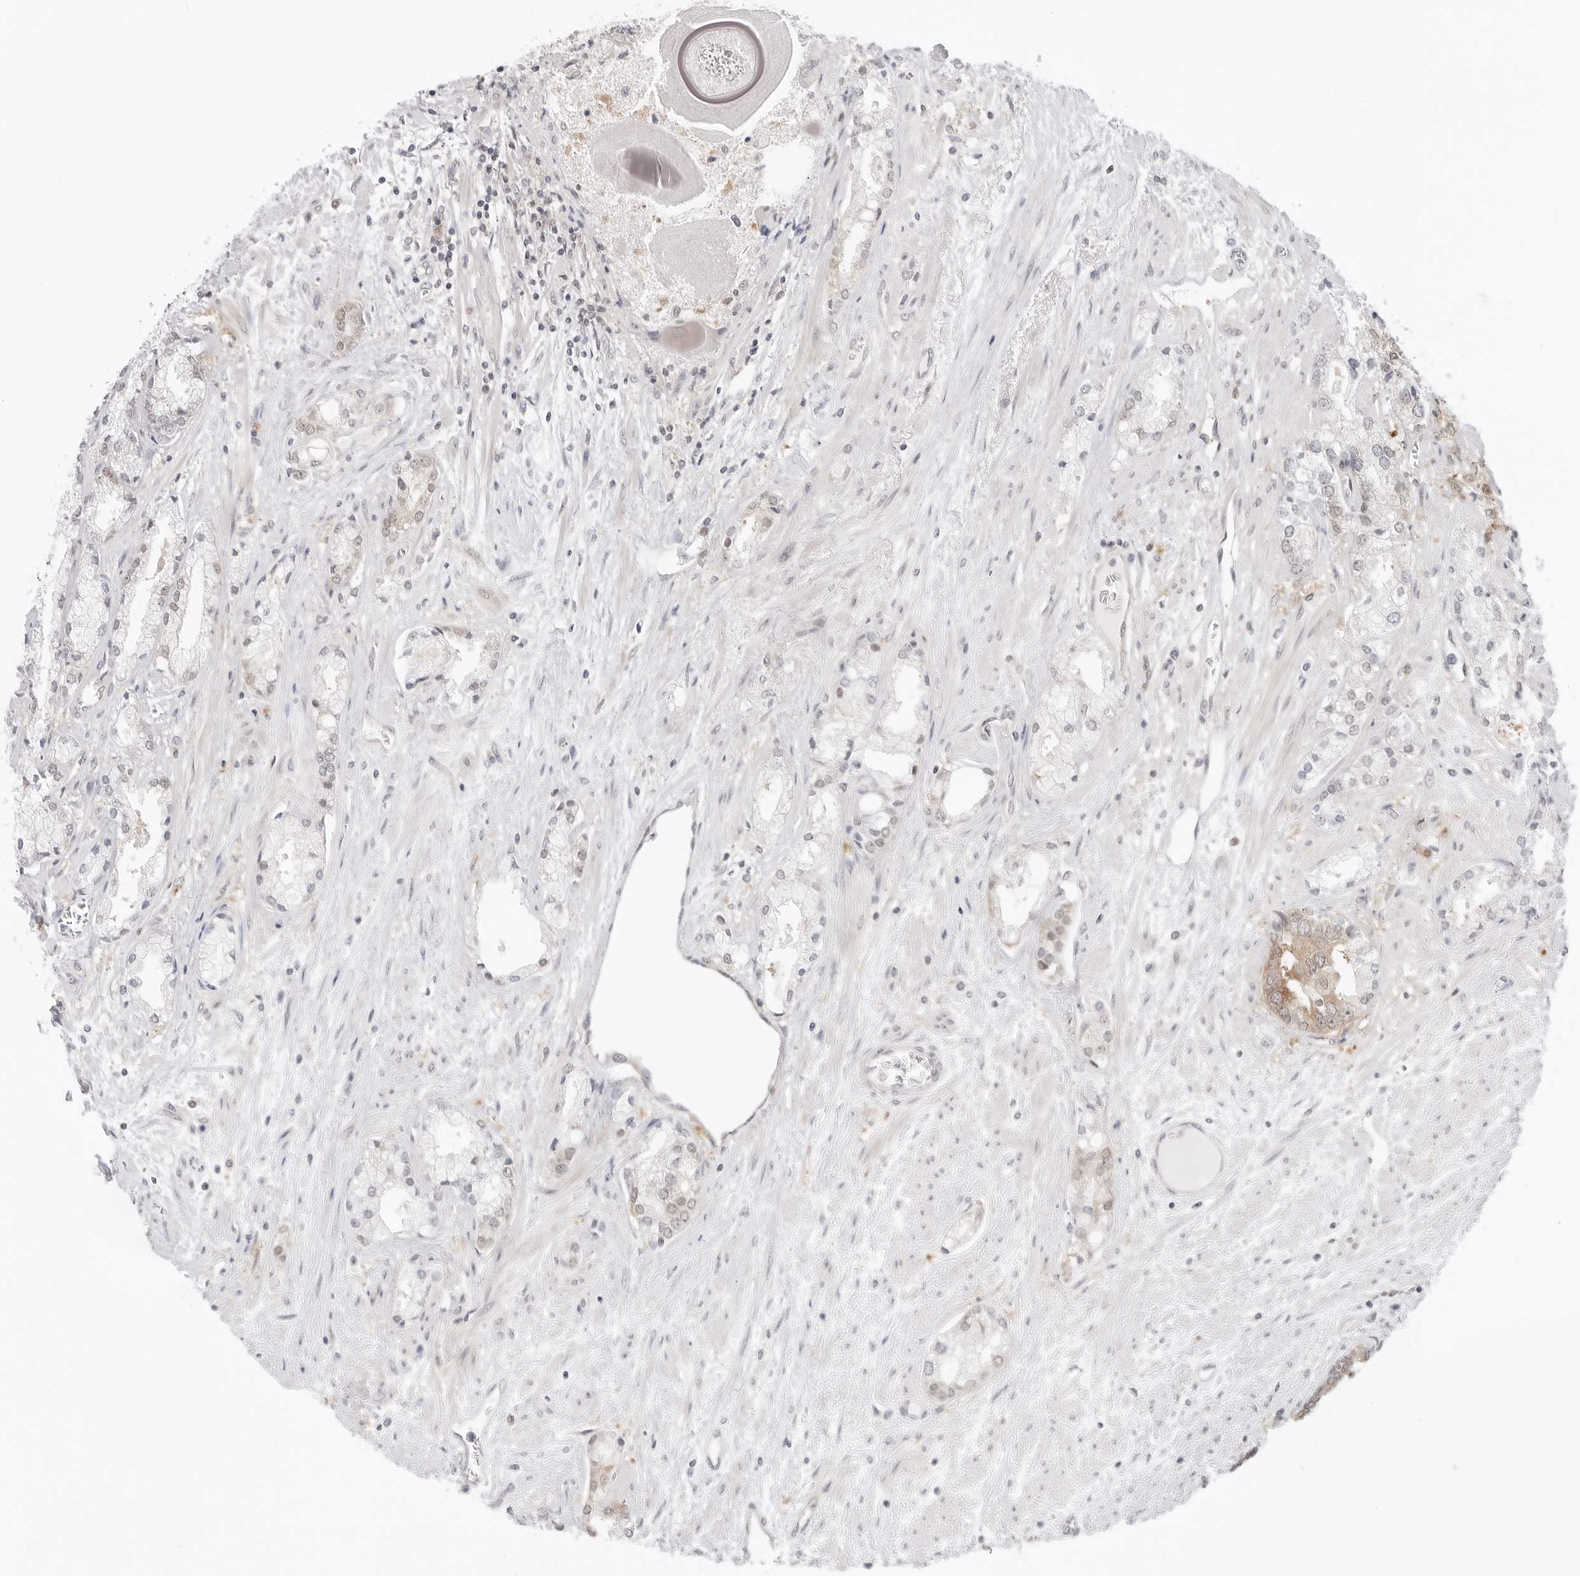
{"staining": {"intensity": "moderate", "quantity": "25%-75%", "location": "cytoplasmic/membranous,nuclear"}, "tissue": "prostate cancer", "cell_type": "Tumor cells", "image_type": "cancer", "snomed": [{"axis": "morphology", "description": "Adenocarcinoma, High grade"}, {"axis": "topography", "description": "Prostate"}], "caption": "IHC histopathology image of neoplastic tissue: human prostate cancer stained using immunohistochemistry shows medium levels of moderate protein expression localized specifically in the cytoplasmic/membranous and nuclear of tumor cells, appearing as a cytoplasmic/membranous and nuclear brown color.", "gene": "NUDC", "patient": {"sex": "male", "age": 50}}